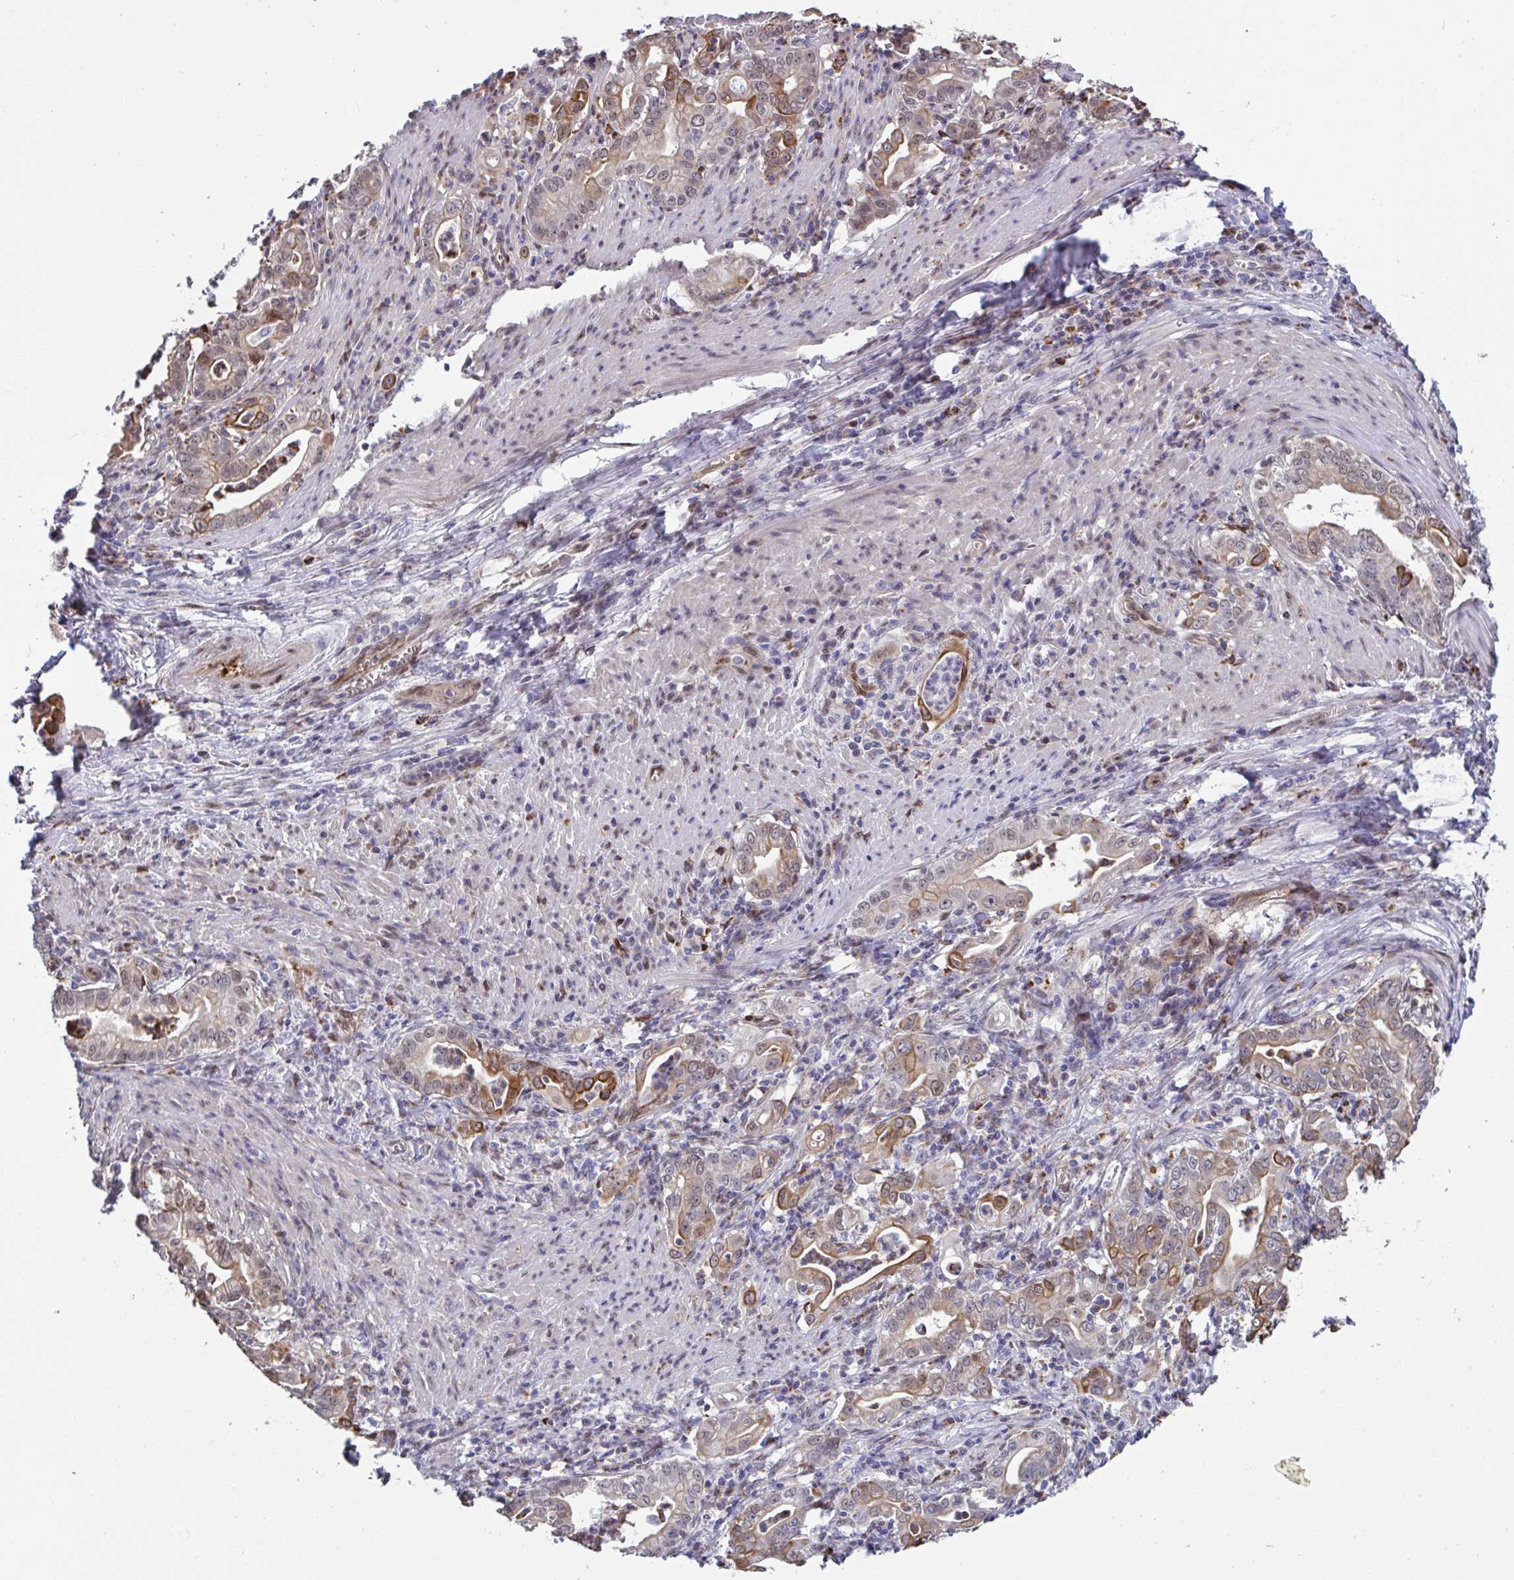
{"staining": {"intensity": "strong", "quantity": "25%-75%", "location": "cytoplasmic/membranous"}, "tissue": "stomach cancer", "cell_type": "Tumor cells", "image_type": "cancer", "snomed": [{"axis": "morphology", "description": "Adenocarcinoma, NOS"}, {"axis": "topography", "description": "Stomach, upper"}], "caption": "Immunohistochemistry (IHC) micrograph of stomach cancer stained for a protein (brown), which displays high levels of strong cytoplasmic/membranous positivity in approximately 25%-75% of tumor cells.", "gene": "PELI2", "patient": {"sex": "female", "age": 79}}